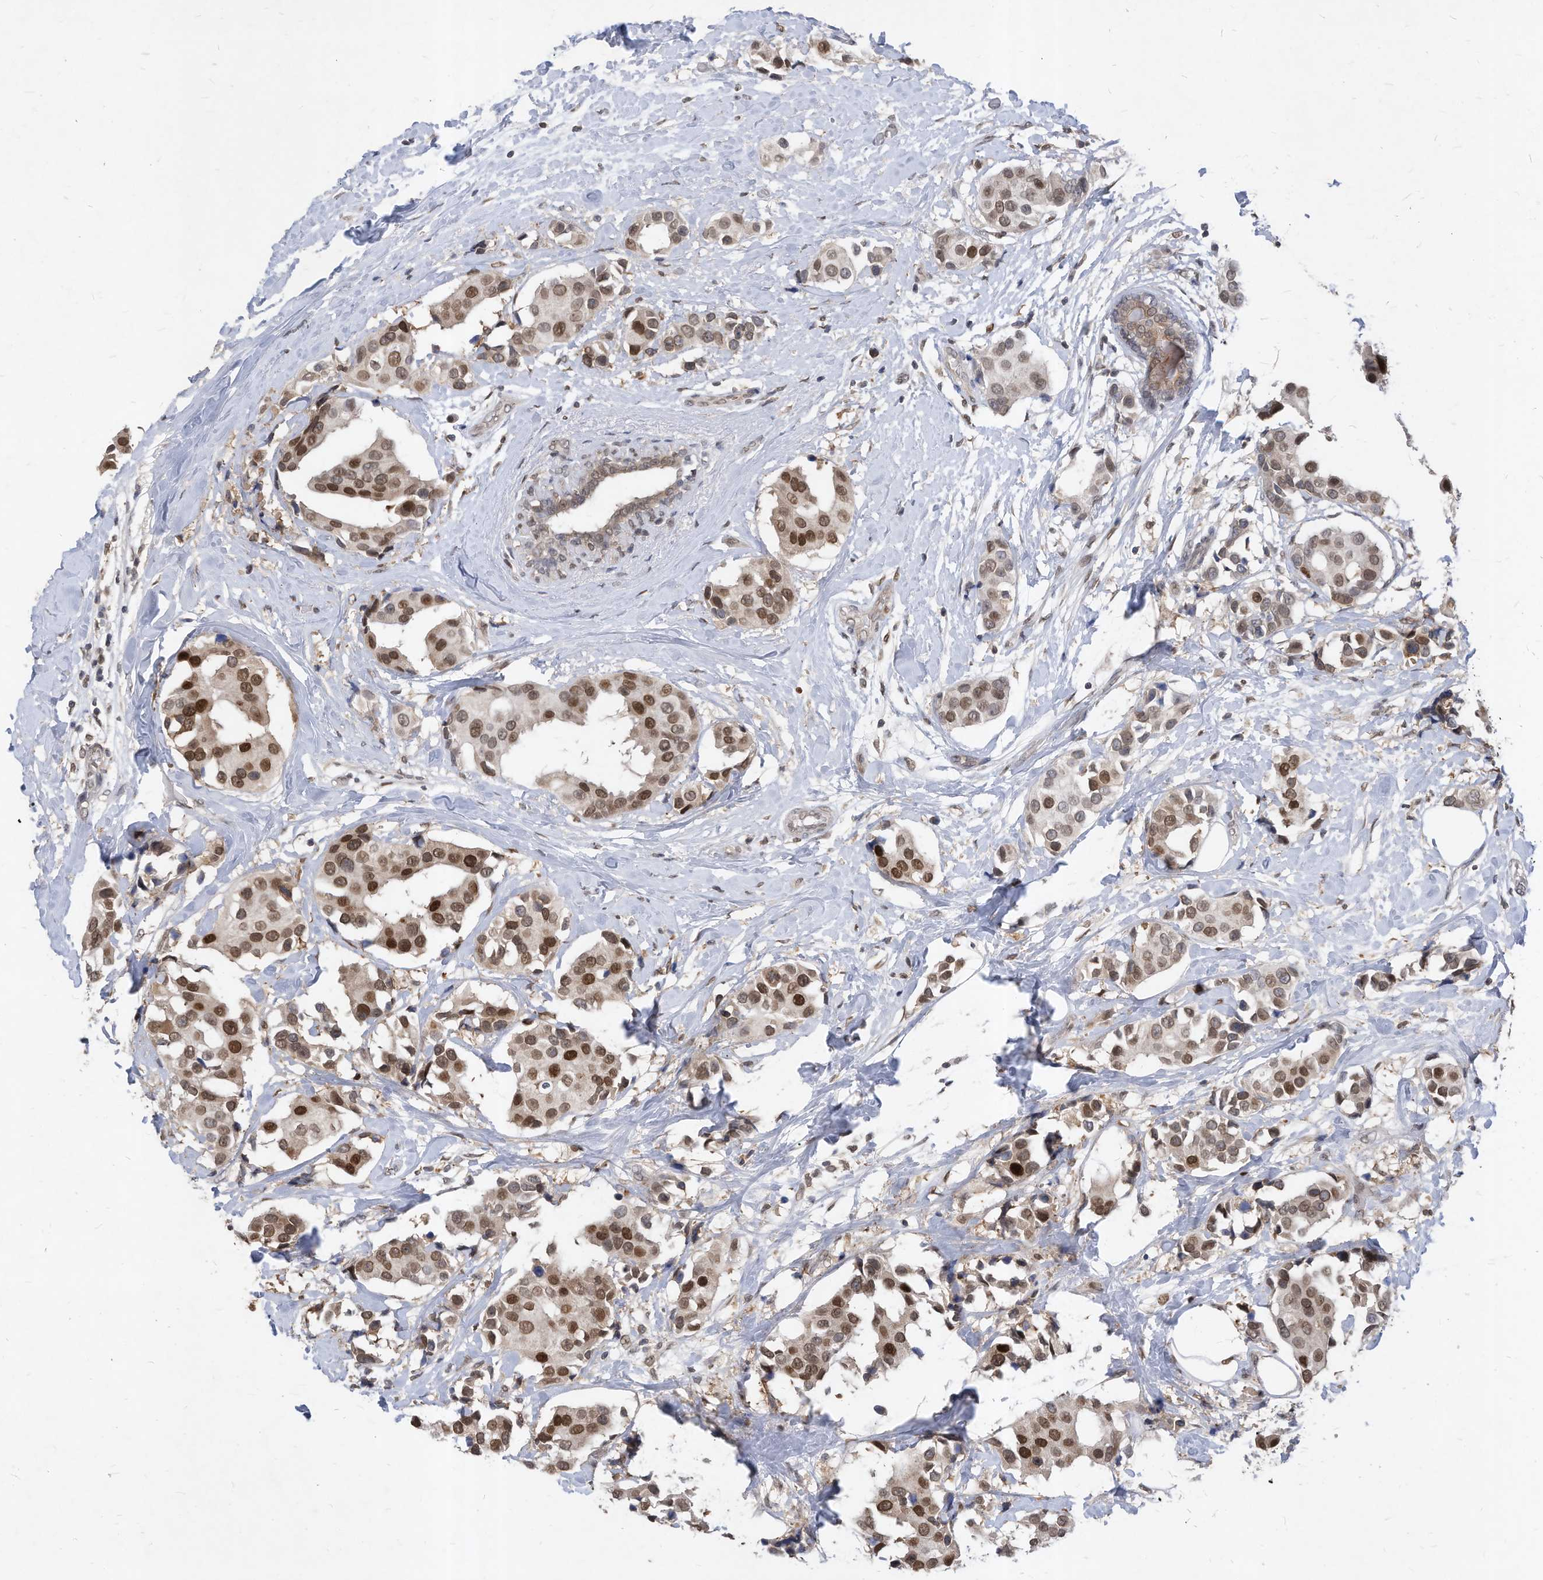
{"staining": {"intensity": "moderate", "quantity": ">75%", "location": "nuclear"}, "tissue": "breast cancer", "cell_type": "Tumor cells", "image_type": "cancer", "snomed": [{"axis": "morphology", "description": "Normal tissue, NOS"}, {"axis": "morphology", "description": "Duct carcinoma"}, {"axis": "topography", "description": "Breast"}], "caption": "Breast cancer (infiltrating ductal carcinoma) stained with DAB immunohistochemistry demonstrates medium levels of moderate nuclear positivity in about >75% of tumor cells.", "gene": "KPNB1", "patient": {"sex": "female", "age": 39}}